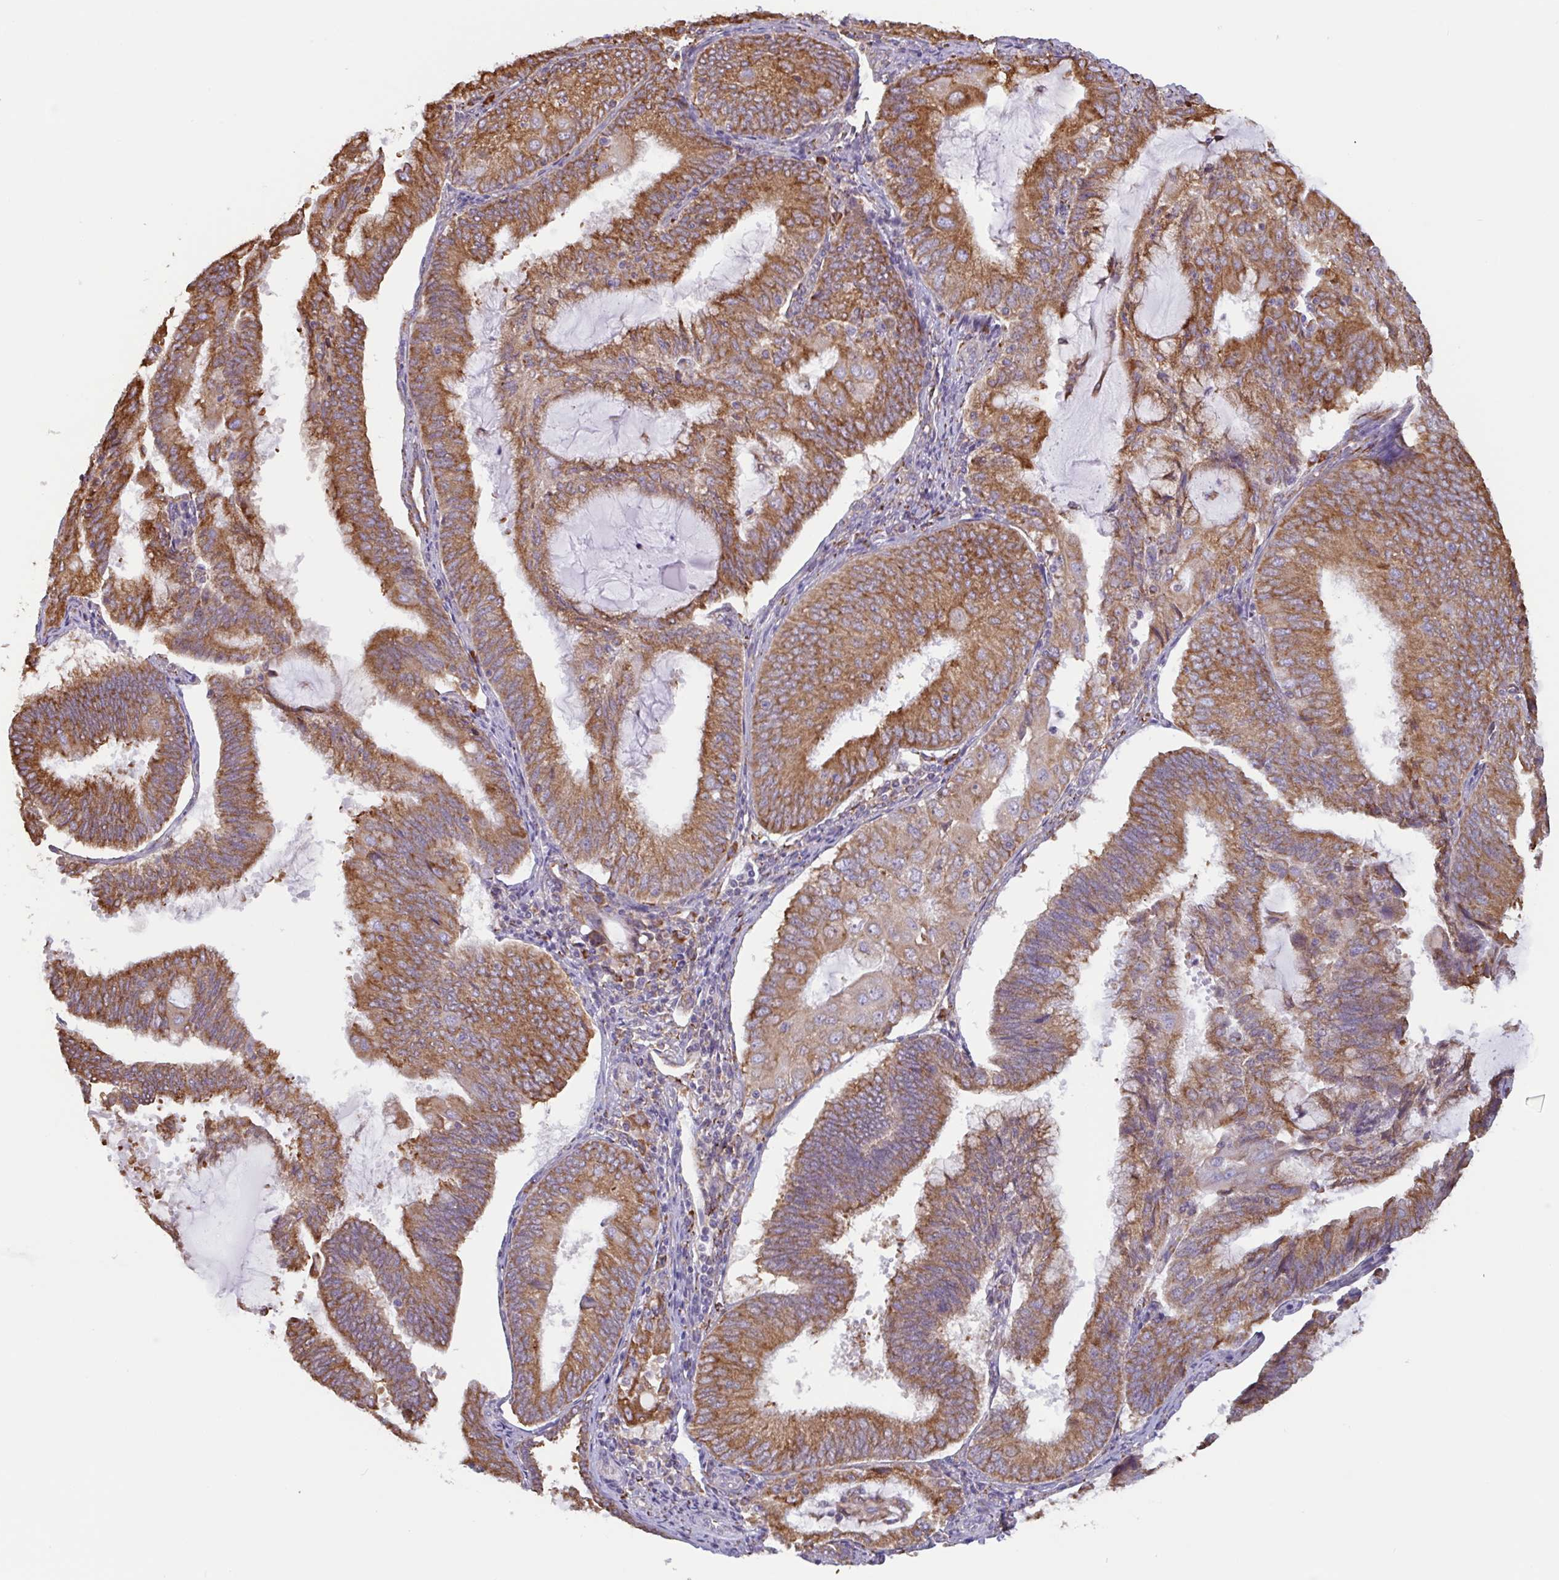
{"staining": {"intensity": "moderate", "quantity": ">75%", "location": "cytoplasmic/membranous"}, "tissue": "endometrial cancer", "cell_type": "Tumor cells", "image_type": "cancer", "snomed": [{"axis": "morphology", "description": "Adenocarcinoma, NOS"}, {"axis": "topography", "description": "Endometrium"}], "caption": "Immunohistochemistry photomicrograph of endometrial cancer (adenocarcinoma) stained for a protein (brown), which reveals medium levels of moderate cytoplasmic/membranous expression in approximately >75% of tumor cells.", "gene": "DOK4", "patient": {"sex": "female", "age": 81}}